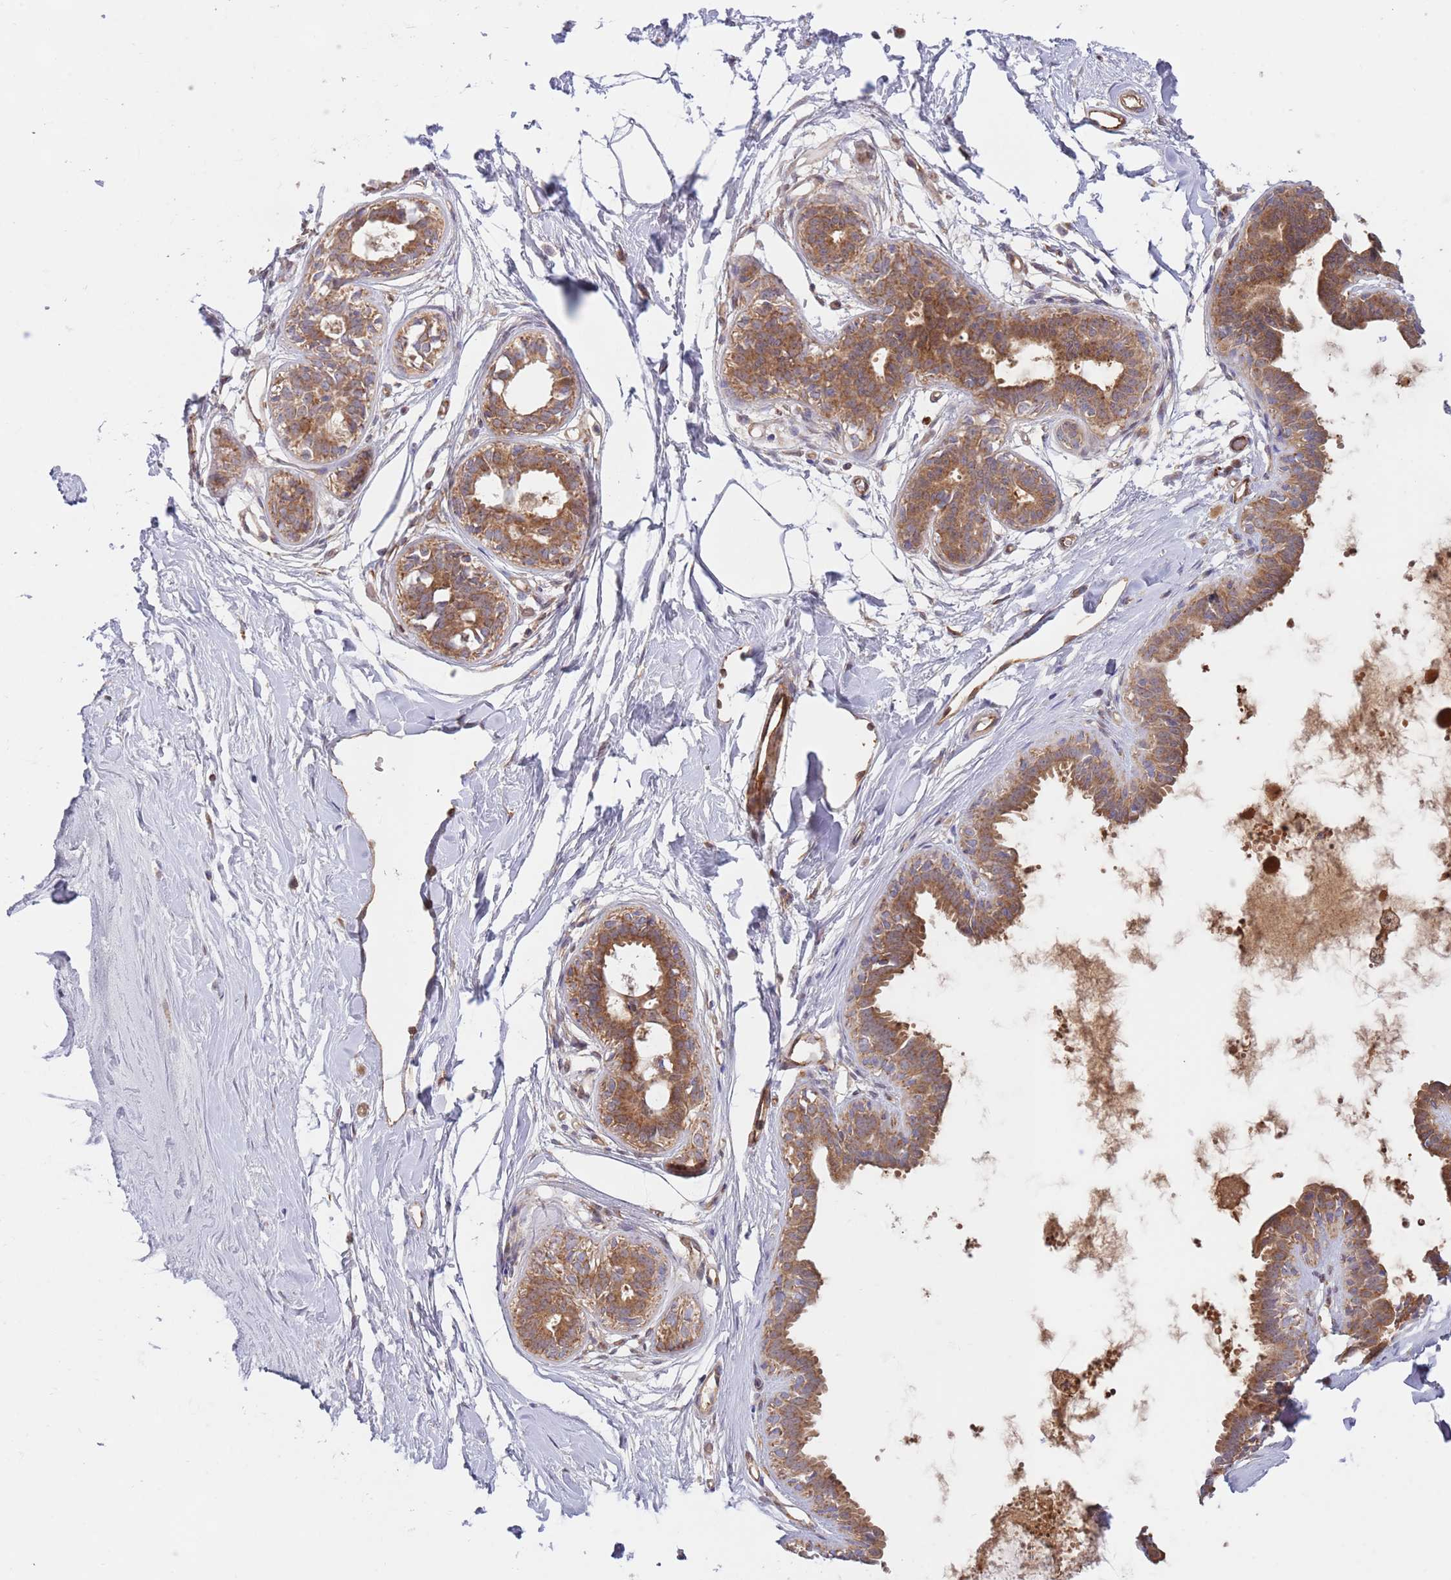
{"staining": {"intensity": "negative", "quantity": "none", "location": "none"}, "tissue": "breast", "cell_type": "Adipocytes", "image_type": "normal", "snomed": [{"axis": "morphology", "description": "Normal tissue, NOS"}, {"axis": "topography", "description": "Breast"}], "caption": "IHC micrograph of unremarkable breast: breast stained with DAB exhibits no significant protein staining in adipocytes. Nuclei are stained in blue.", "gene": "GUK1", "patient": {"sex": "female", "age": 45}}